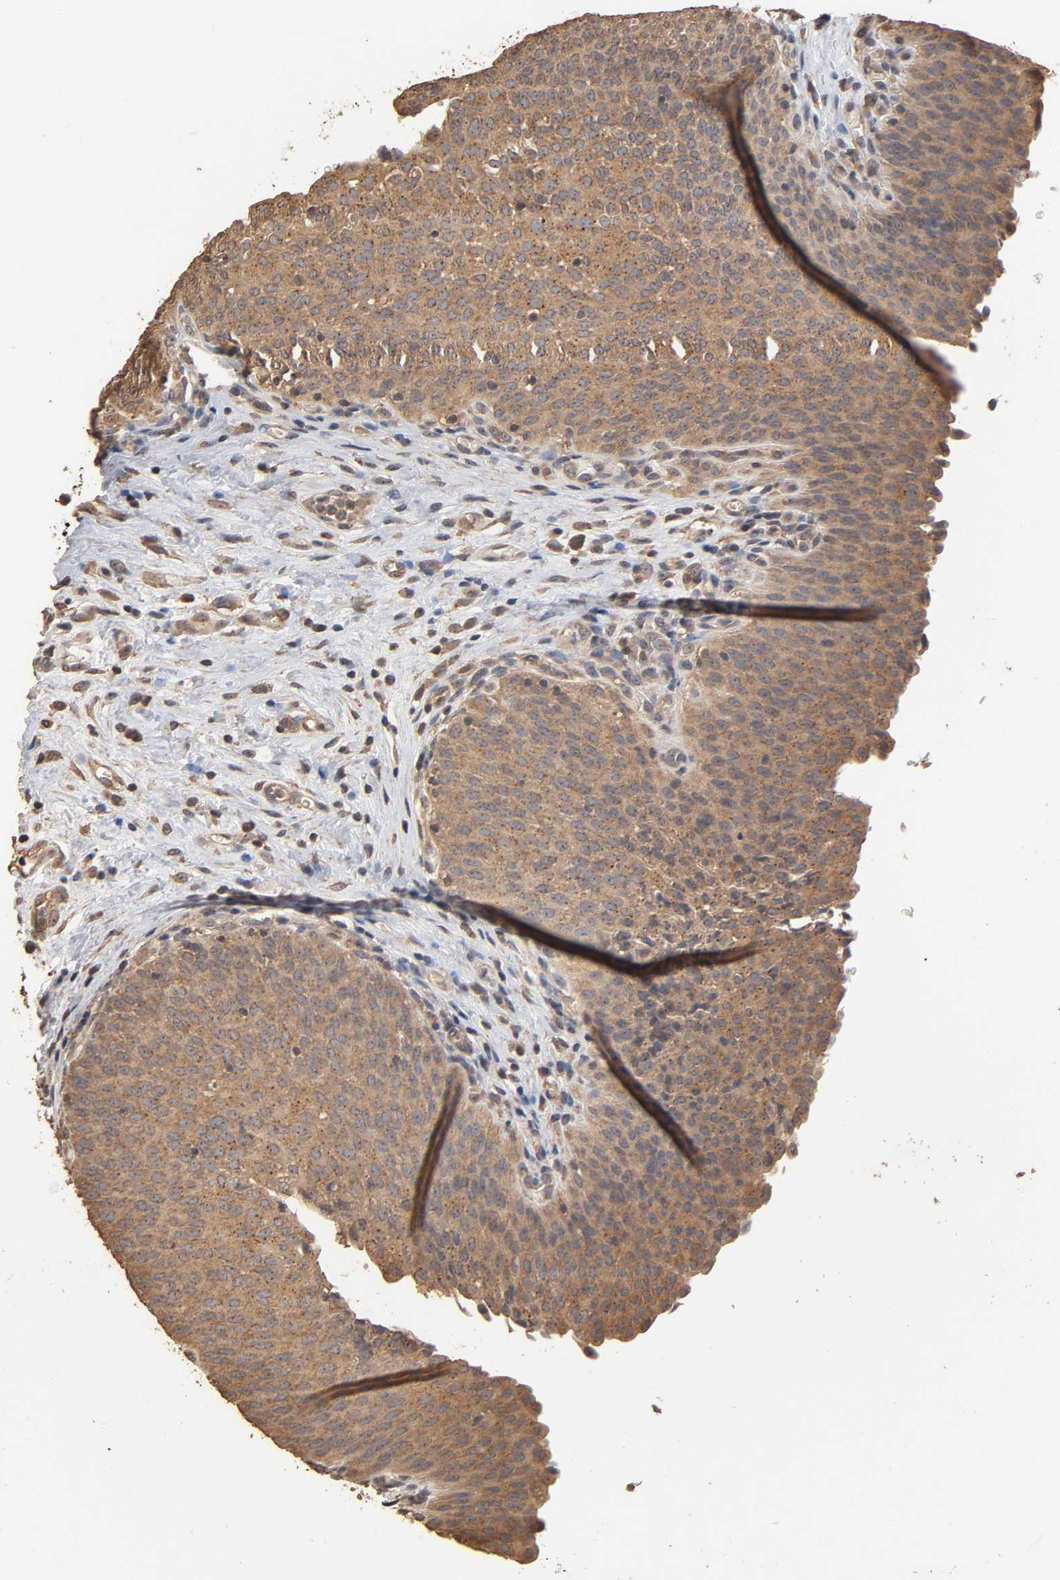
{"staining": {"intensity": "moderate", "quantity": ">75%", "location": "cytoplasmic/membranous"}, "tissue": "urinary bladder", "cell_type": "Urothelial cells", "image_type": "normal", "snomed": [{"axis": "morphology", "description": "Normal tissue, NOS"}, {"axis": "morphology", "description": "Dysplasia, NOS"}, {"axis": "topography", "description": "Urinary bladder"}], "caption": "Immunohistochemical staining of unremarkable human urinary bladder demonstrates medium levels of moderate cytoplasmic/membranous staining in approximately >75% of urothelial cells. The staining was performed using DAB to visualize the protein expression in brown, while the nuclei were stained in blue with hematoxylin (Magnification: 20x).", "gene": "ARHGEF7", "patient": {"sex": "male", "age": 35}}